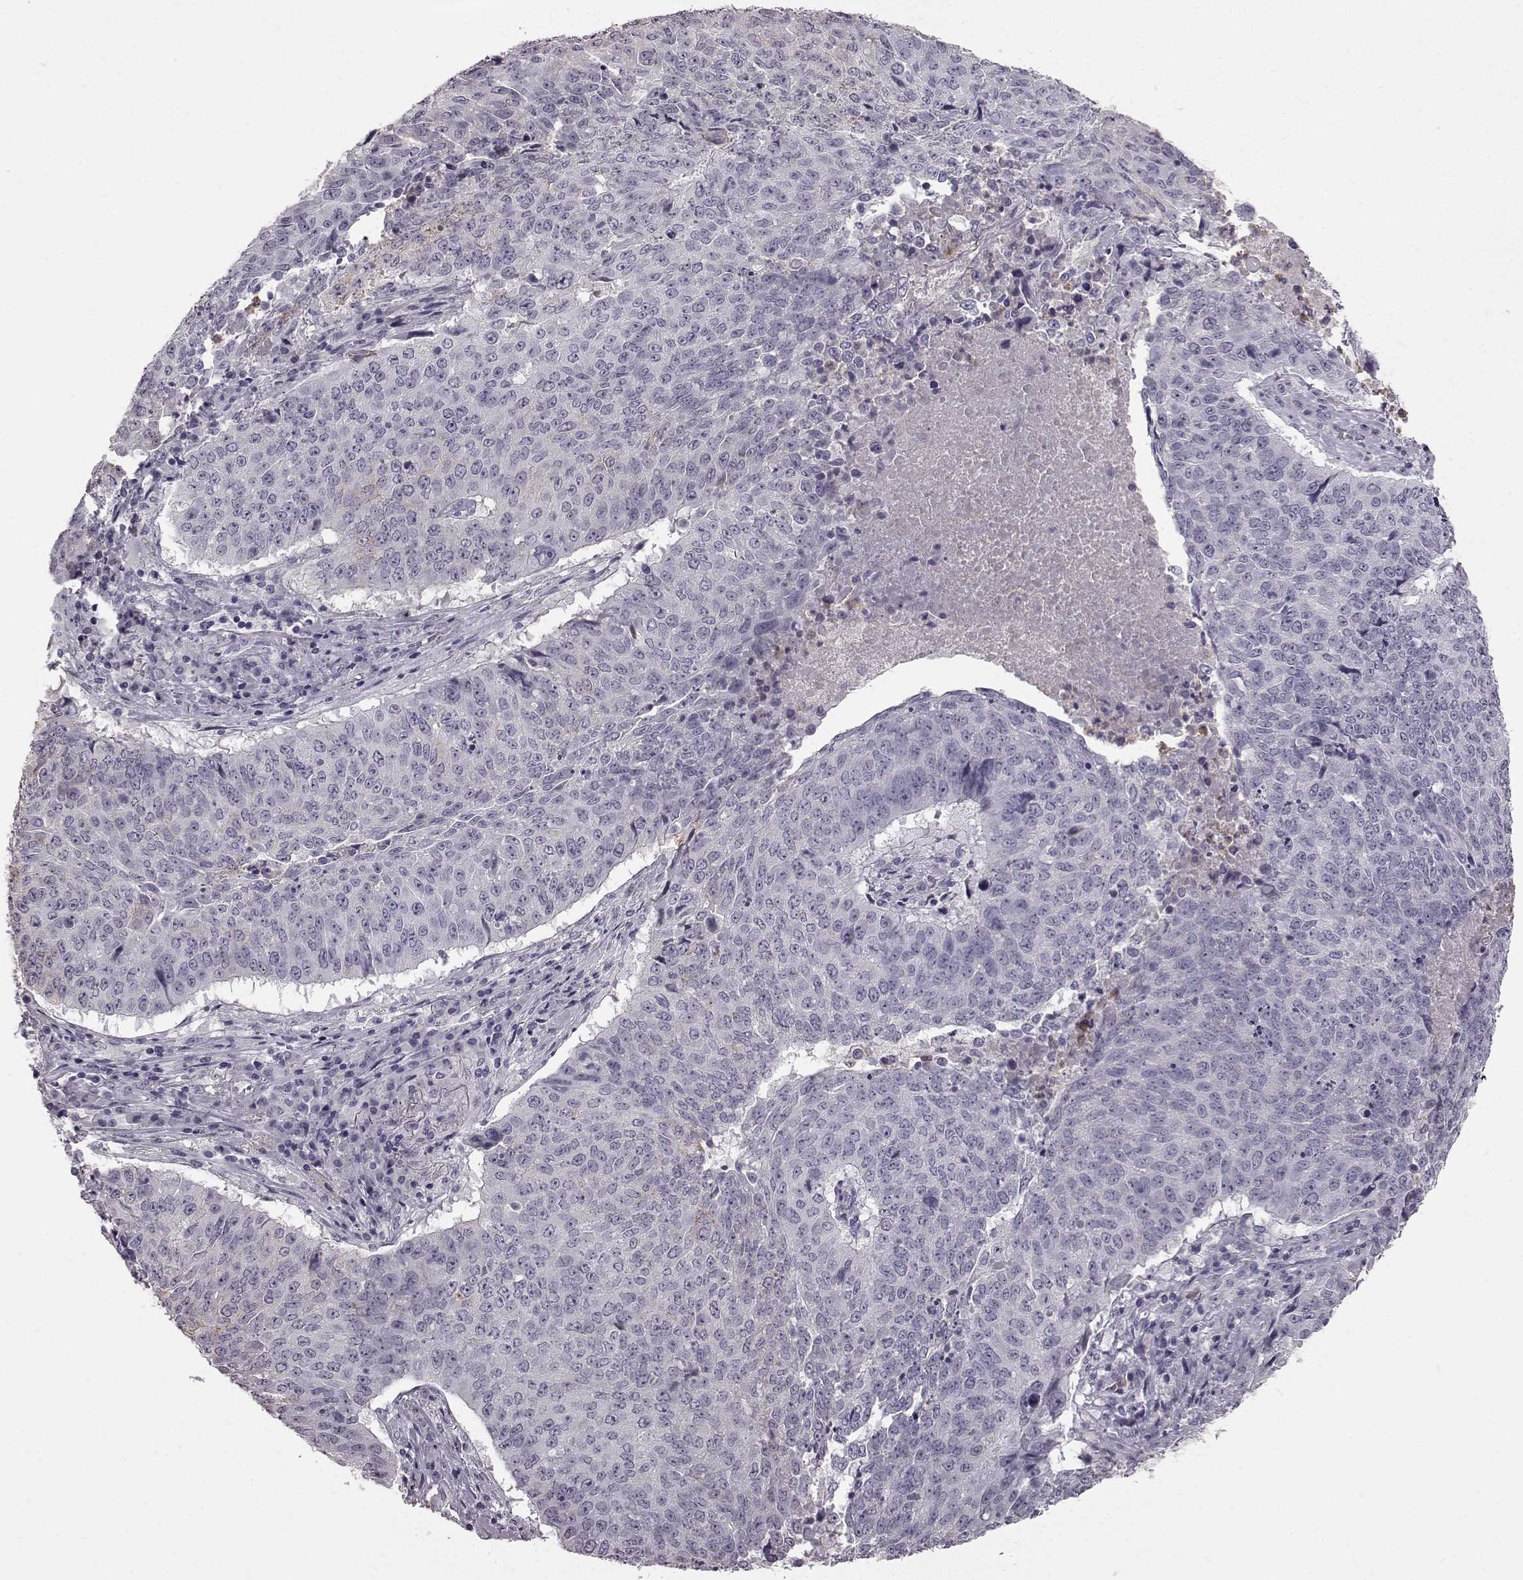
{"staining": {"intensity": "negative", "quantity": "none", "location": "none"}, "tissue": "lung cancer", "cell_type": "Tumor cells", "image_type": "cancer", "snomed": [{"axis": "morphology", "description": "Normal tissue, NOS"}, {"axis": "morphology", "description": "Squamous cell carcinoma, NOS"}, {"axis": "topography", "description": "Bronchus"}, {"axis": "topography", "description": "Lung"}], "caption": "Immunohistochemistry of lung cancer reveals no staining in tumor cells.", "gene": "FUT4", "patient": {"sex": "male", "age": 64}}